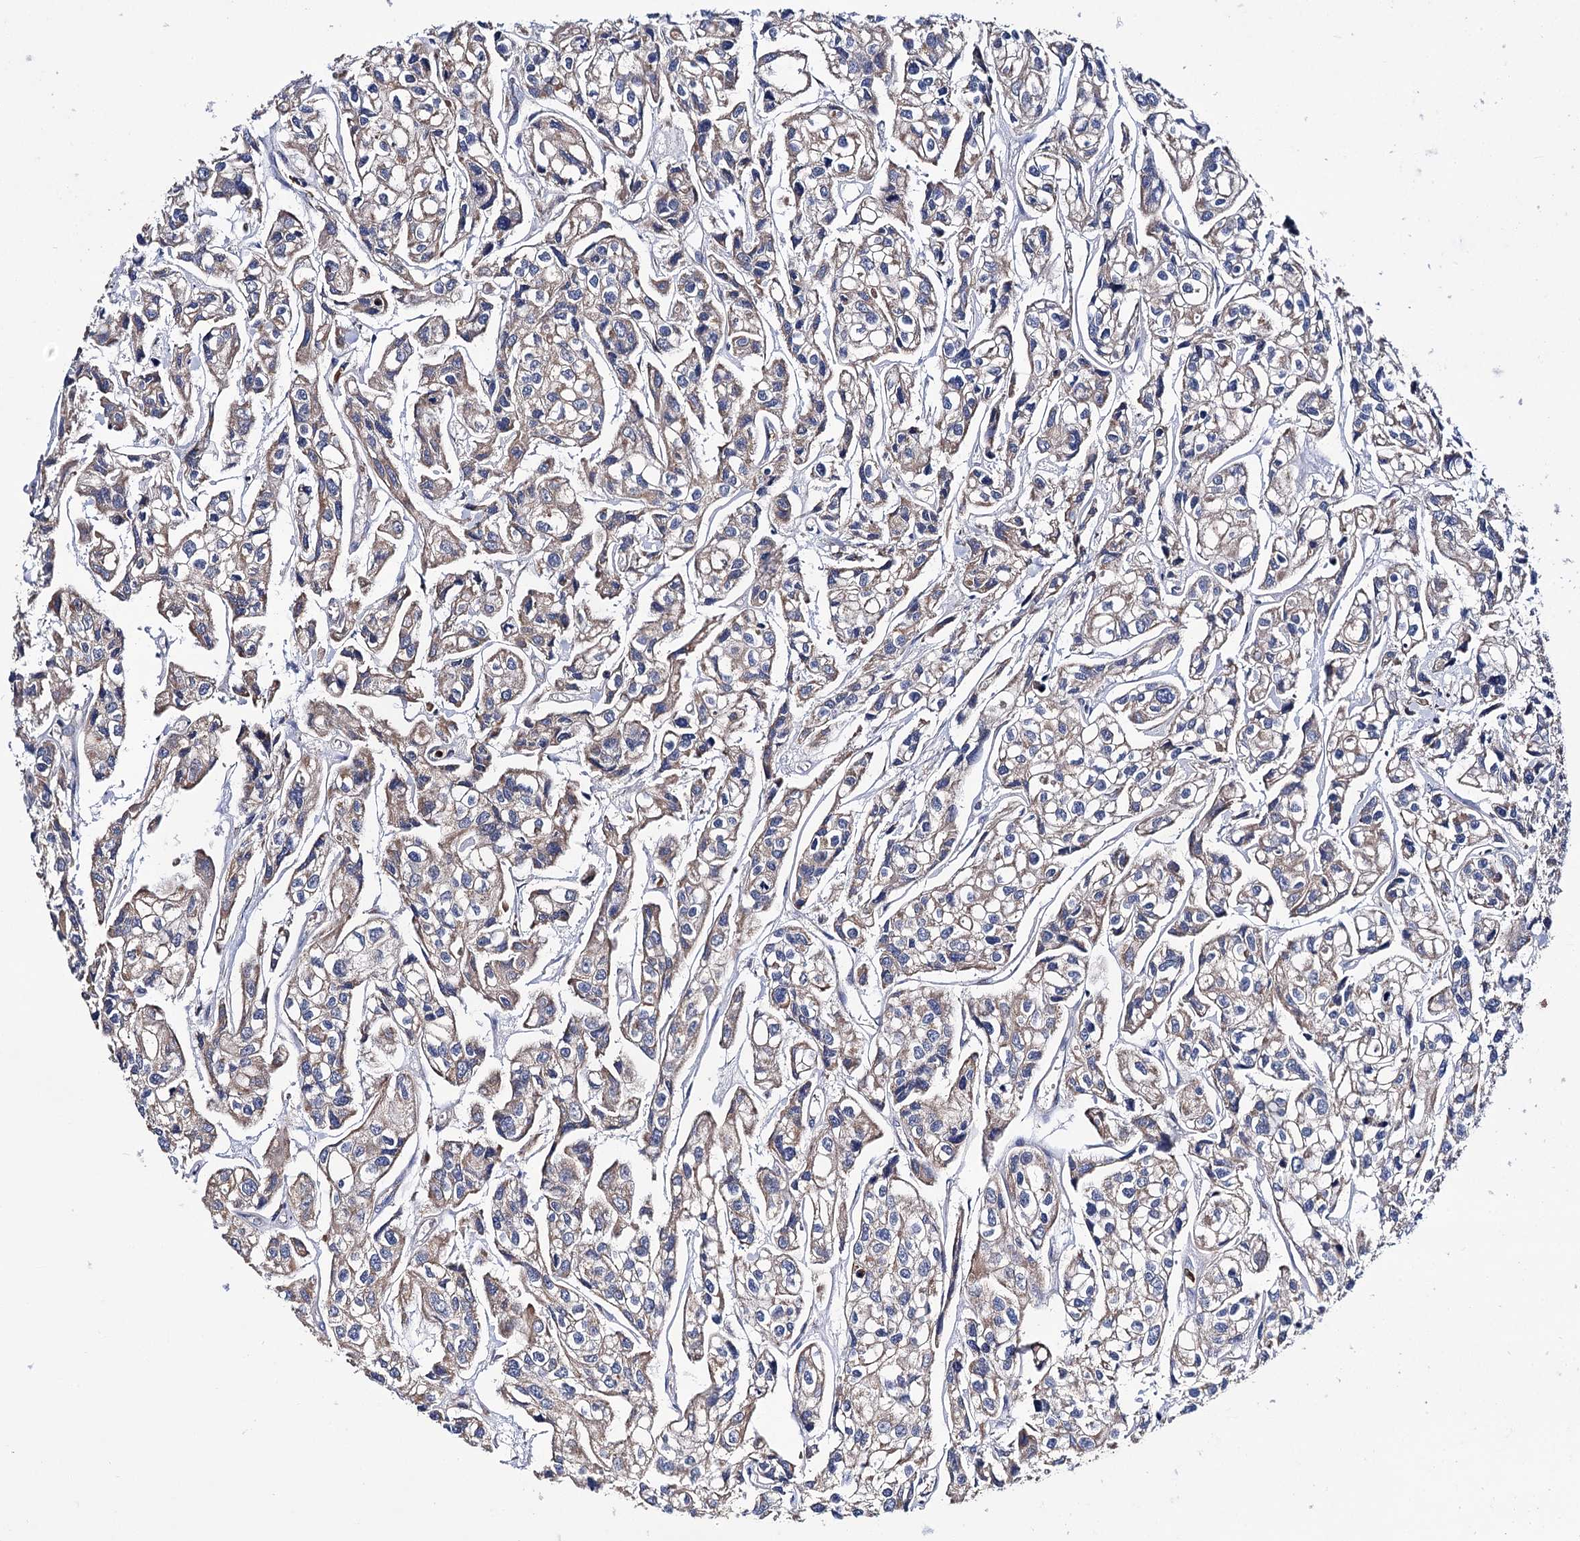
{"staining": {"intensity": "moderate", "quantity": ">75%", "location": "cytoplasmic/membranous"}, "tissue": "urothelial cancer", "cell_type": "Tumor cells", "image_type": "cancer", "snomed": [{"axis": "morphology", "description": "Urothelial carcinoma, High grade"}, {"axis": "topography", "description": "Urinary bladder"}], "caption": "An image showing moderate cytoplasmic/membranous staining in about >75% of tumor cells in urothelial cancer, as visualized by brown immunohistochemical staining.", "gene": "UBASH3B", "patient": {"sex": "male", "age": 67}}